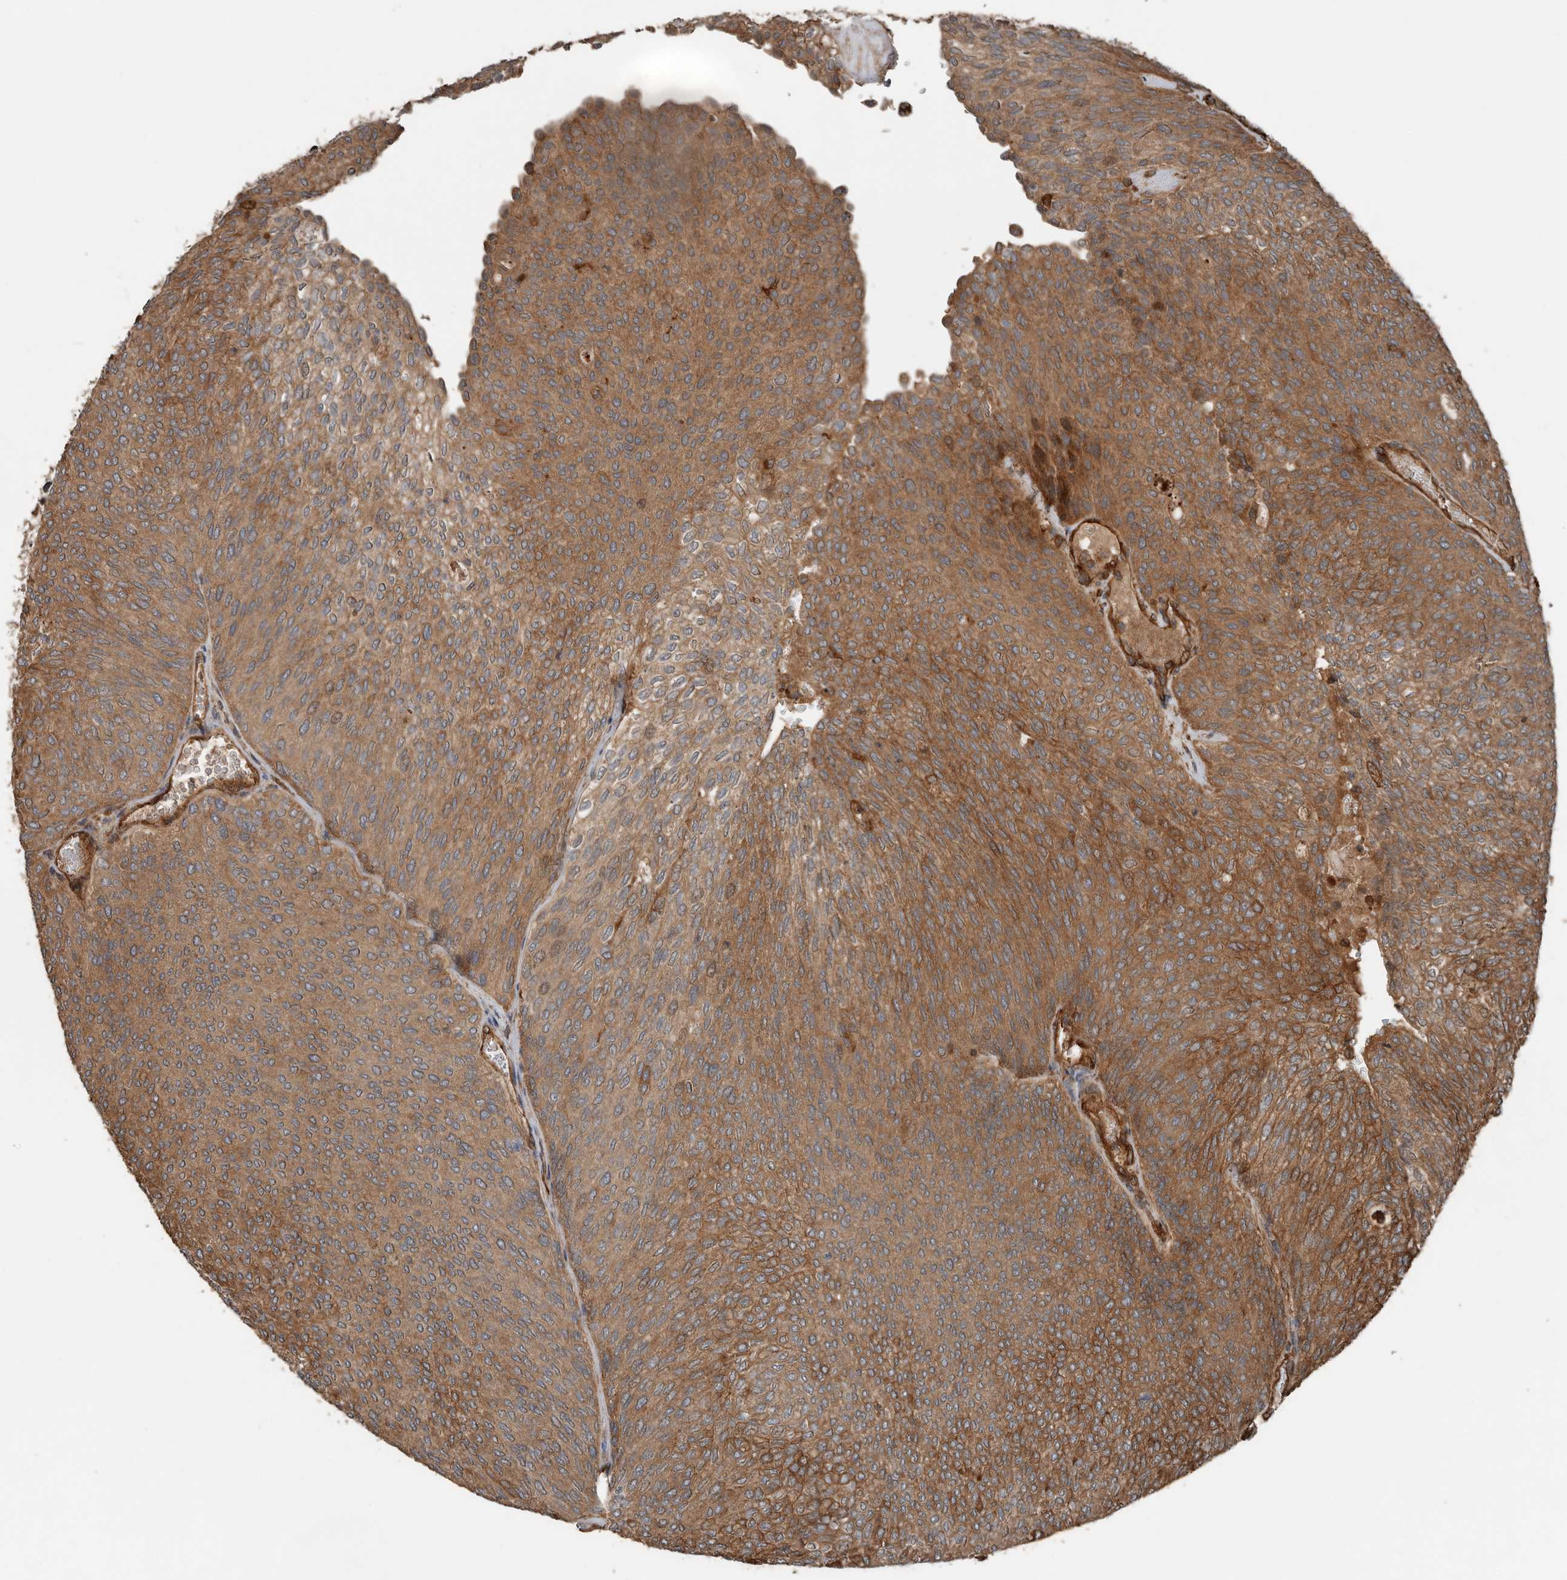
{"staining": {"intensity": "moderate", "quantity": ">75%", "location": "cytoplasmic/membranous"}, "tissue": "urothelial cancer", "cell_type": "Tumor cells", "image_type": "cancer", "snomed": [{"axis": "morphology", "description": "Urothelial carcinoma, Low grade"}, {"axis": "topography", "description": "Urinary bladder"}], "caption": "A photomicrograph of urothelial carcinoma (low-grade) stained for a protein displays moderate cytoplasmic/membranous brown staining in tumor cells.", "gene": "YOD1", "patient": {"sex": "female", "age": 79}}